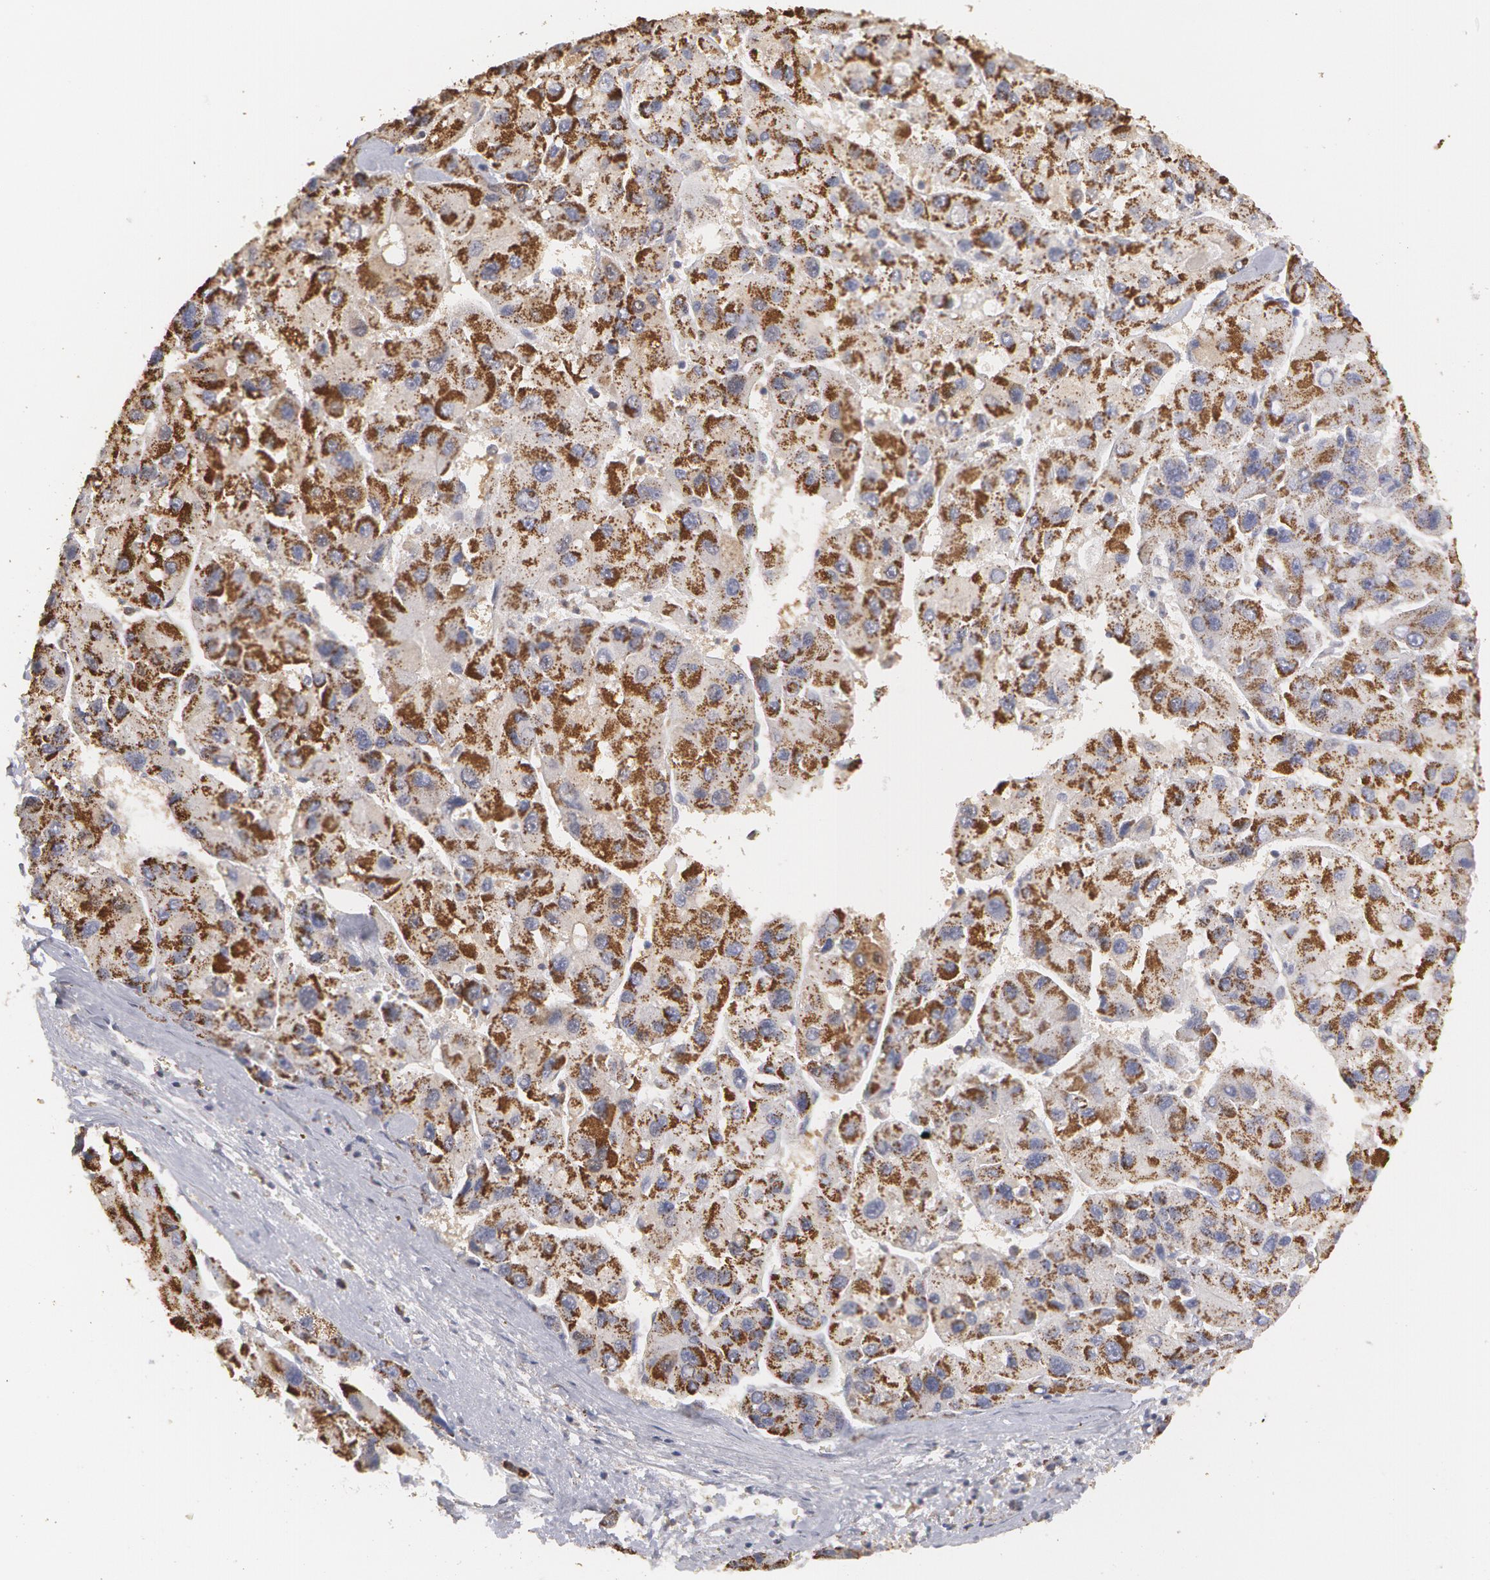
{"staining": {"intensity": "strong", "quantity": ">75%", "location": "cytoplasmic/membranous"}, "tissue": "liver cancer", "cell_type": "Tumor cells", "image_type": "cancer", "snomed": [{"axis": "morphology", "description": "Carcinoma, Hepatocellular, NOS"}, {"axis": "topography", "description": "Liver"}], "caption": "This is a histology image of immunohistochemistry (IHC) staining of hepatocellular carcinoma (liver), which shows strong expression in the cytoplasmic/membranous of tumor cells.", "gene": "CAT", "patient": {"sex": "male", "age": 64}}